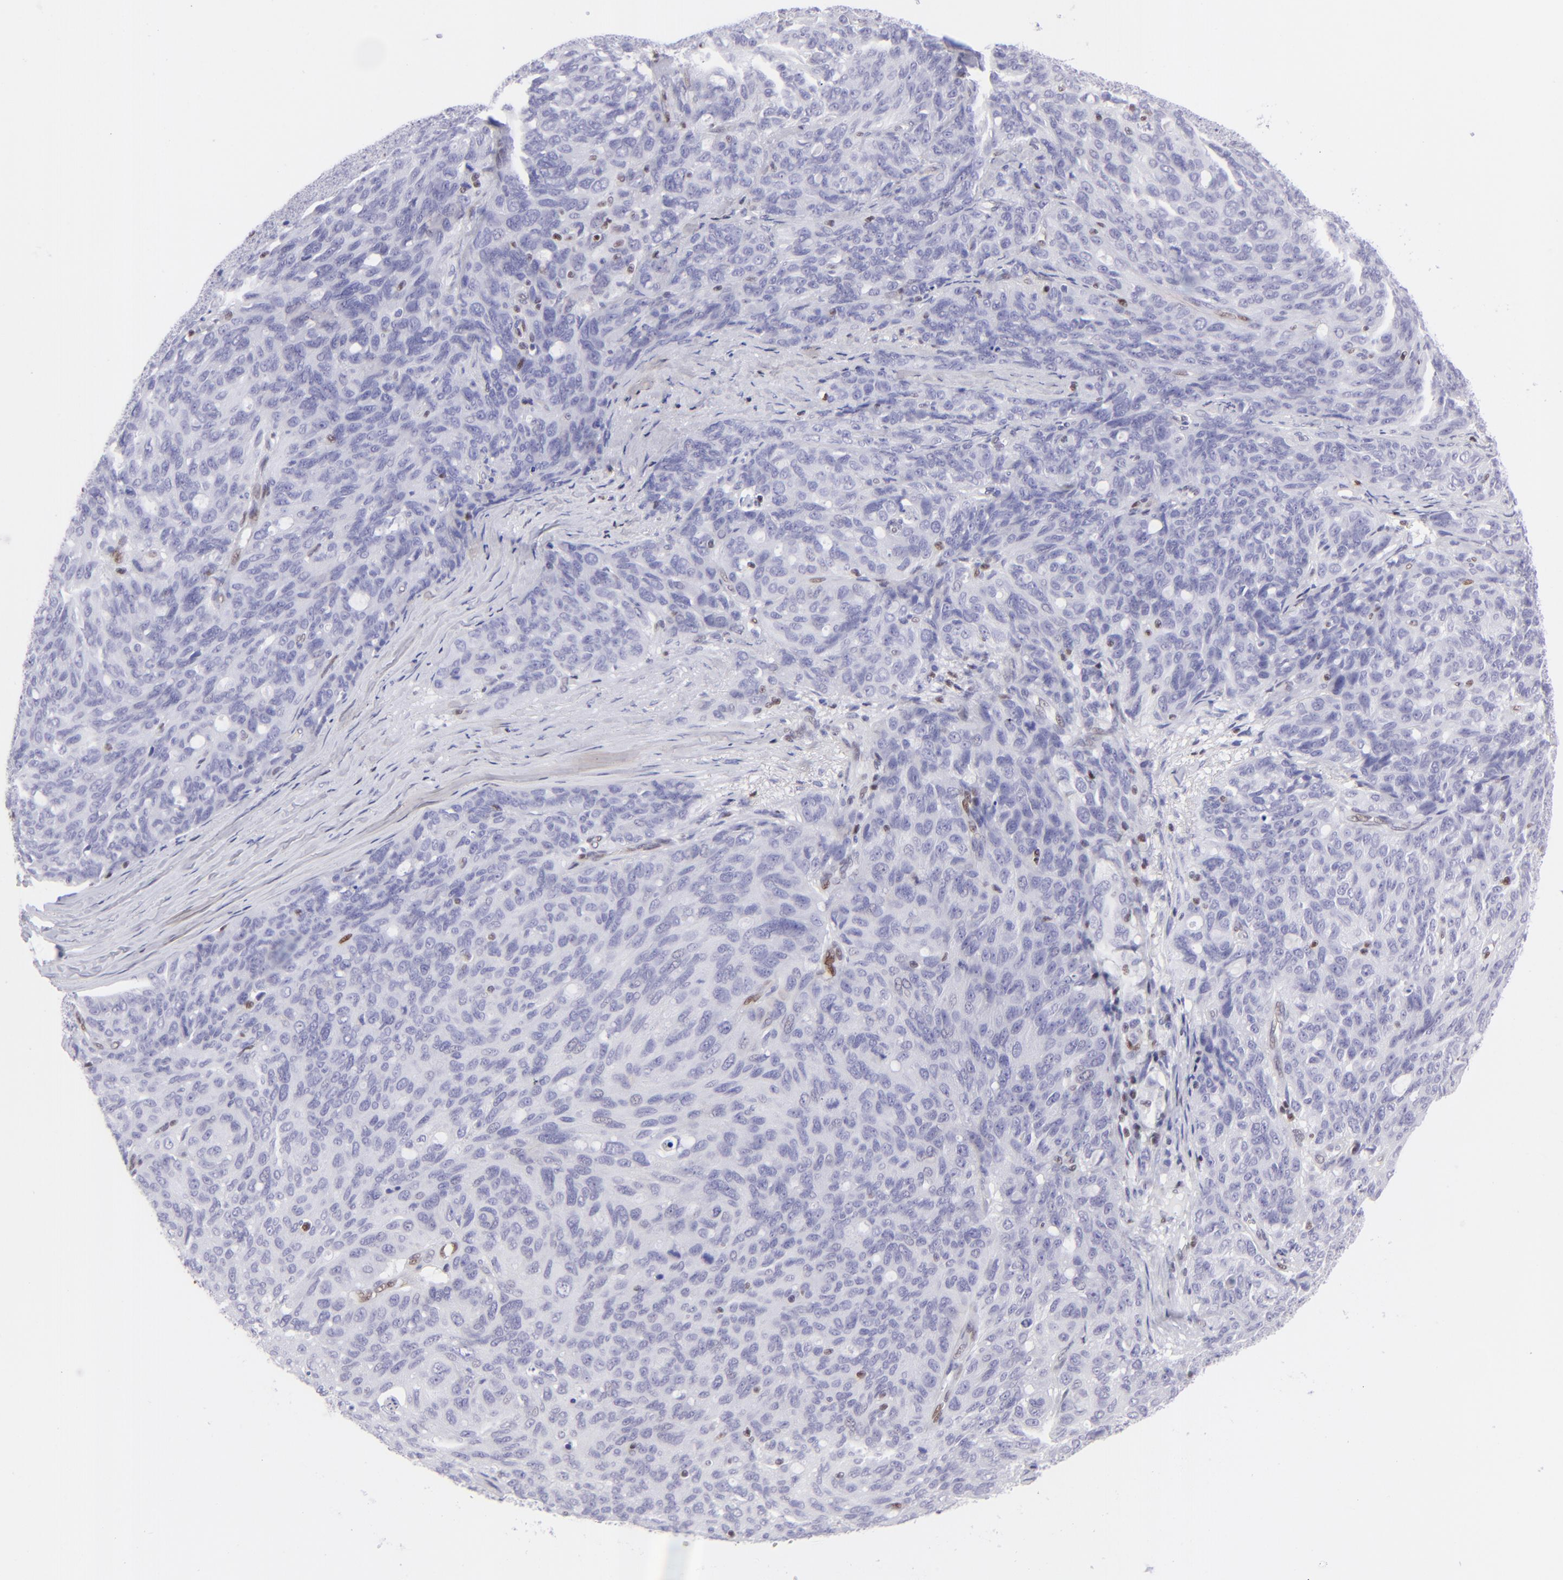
{"staining": {"intensity": "negative", "quantity": "none", "location": "none"}, "tissue": "ovarian cancer", "cell_type": "Tumor cells", "image_type": "cancer", "snomed": [{"axis": "morphology", "description": "Carcinoma, endometroid"}, {"axis": "topography", "description": "Ovary"}], "caption": "Protein analysis of ovarian cancer (endometroid carcinoma) reveals no significant staining in tumor cells.", "gene": "ETS1", "patient": {"sex": "female", "age": 60}}